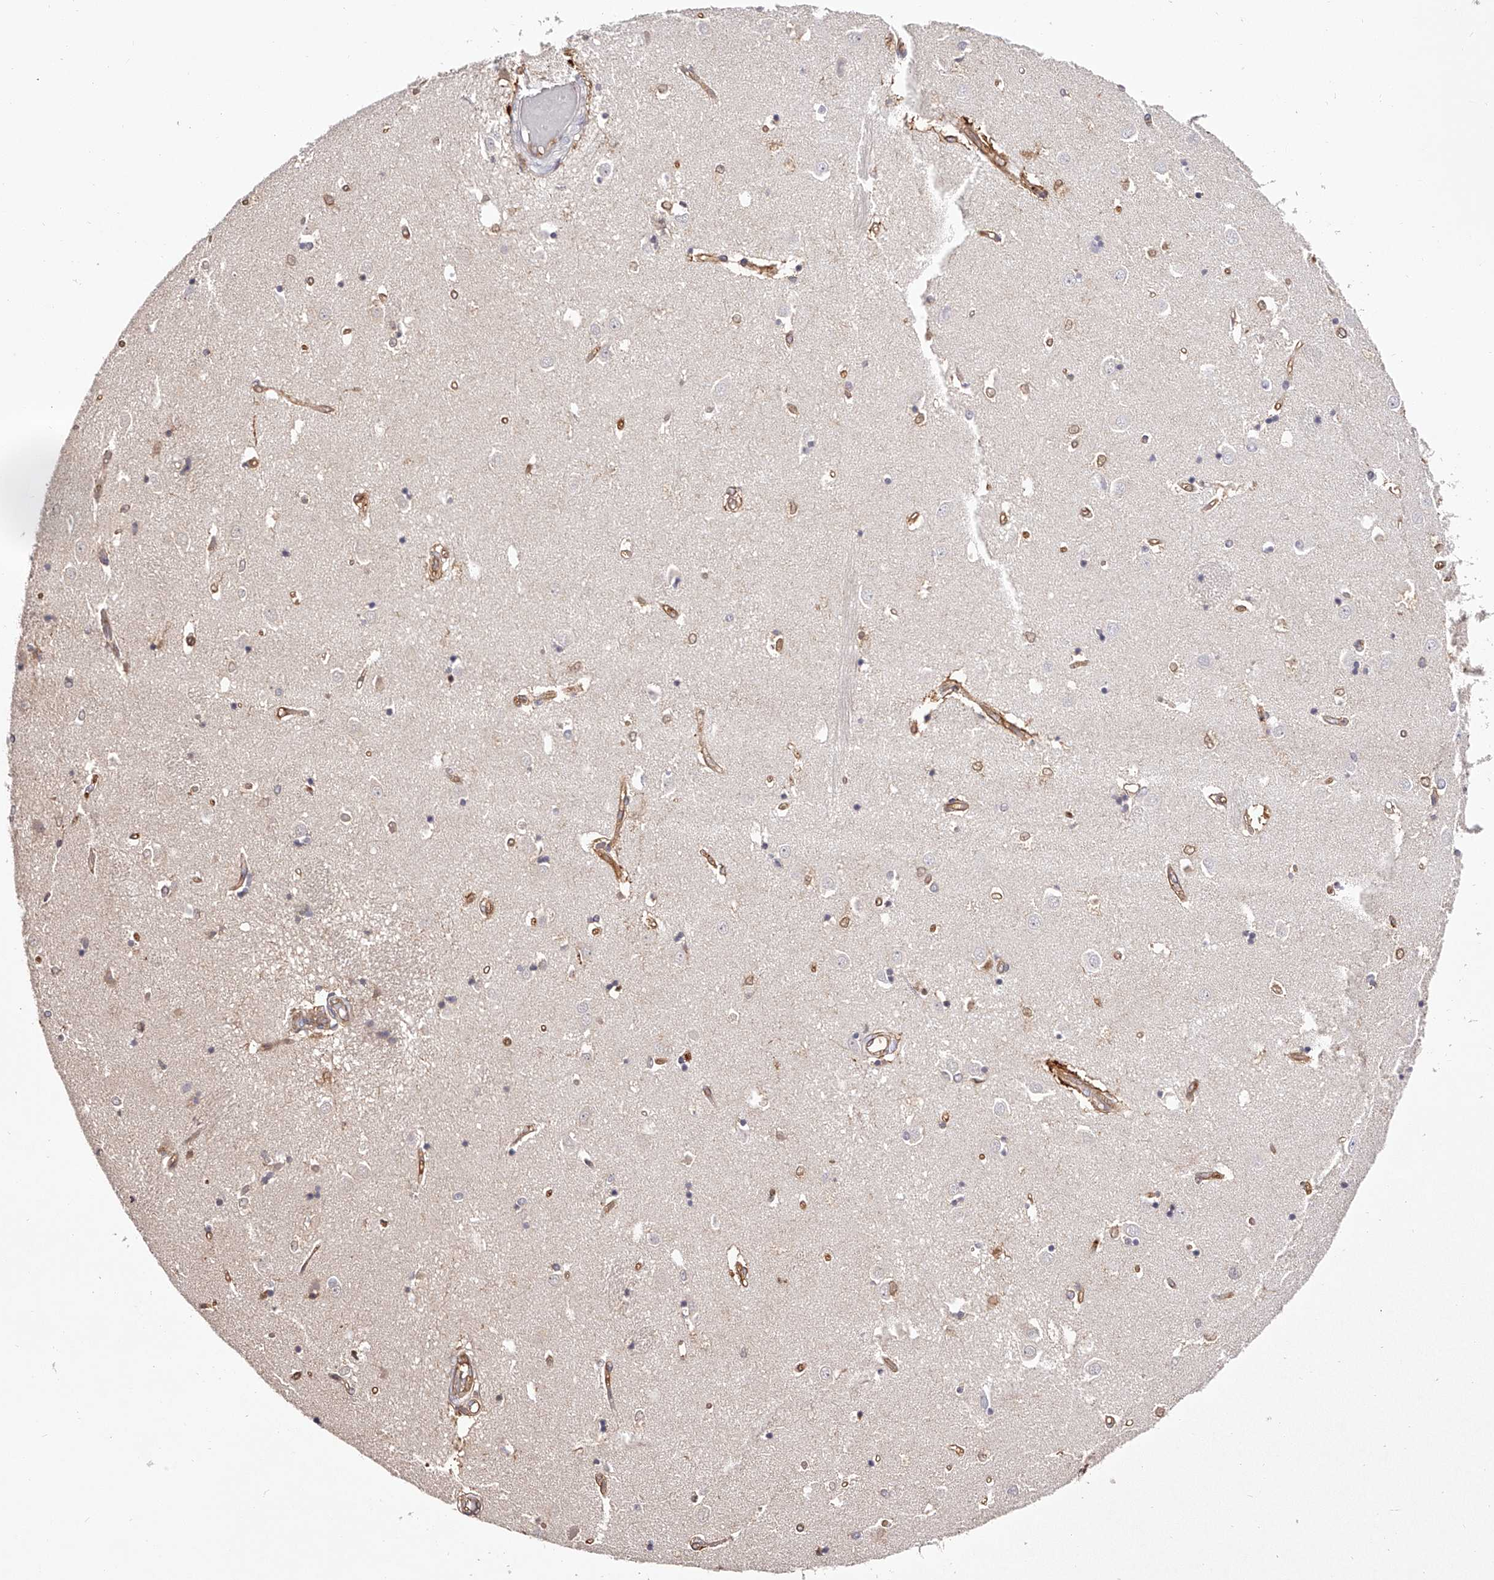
{"staining": {"intensity": "weak", "quantity": "<25%", "location": "cytoplasmic/membranous"}, "tissue": "caudate", "cell_type": "Glial cells", "image_type": "normal", "snomed": [{"axis": "morphology", "description": "Normal tissue, NOS"}, {"axis": "topography", "description": "Lateral ventricle wall"}], "caption": "DAB (3,3'-diaminobenzidine) immunohistochemical staining of benign human caudate displays no significant positivity in glial cells. (Brightfield microscopy of DAB (3,3'-diaminobenzidine) immunohistochemistry (IHC) at high magnification).", "gene": "LAP3", "patient": {"sex": "male", "age": 45}}